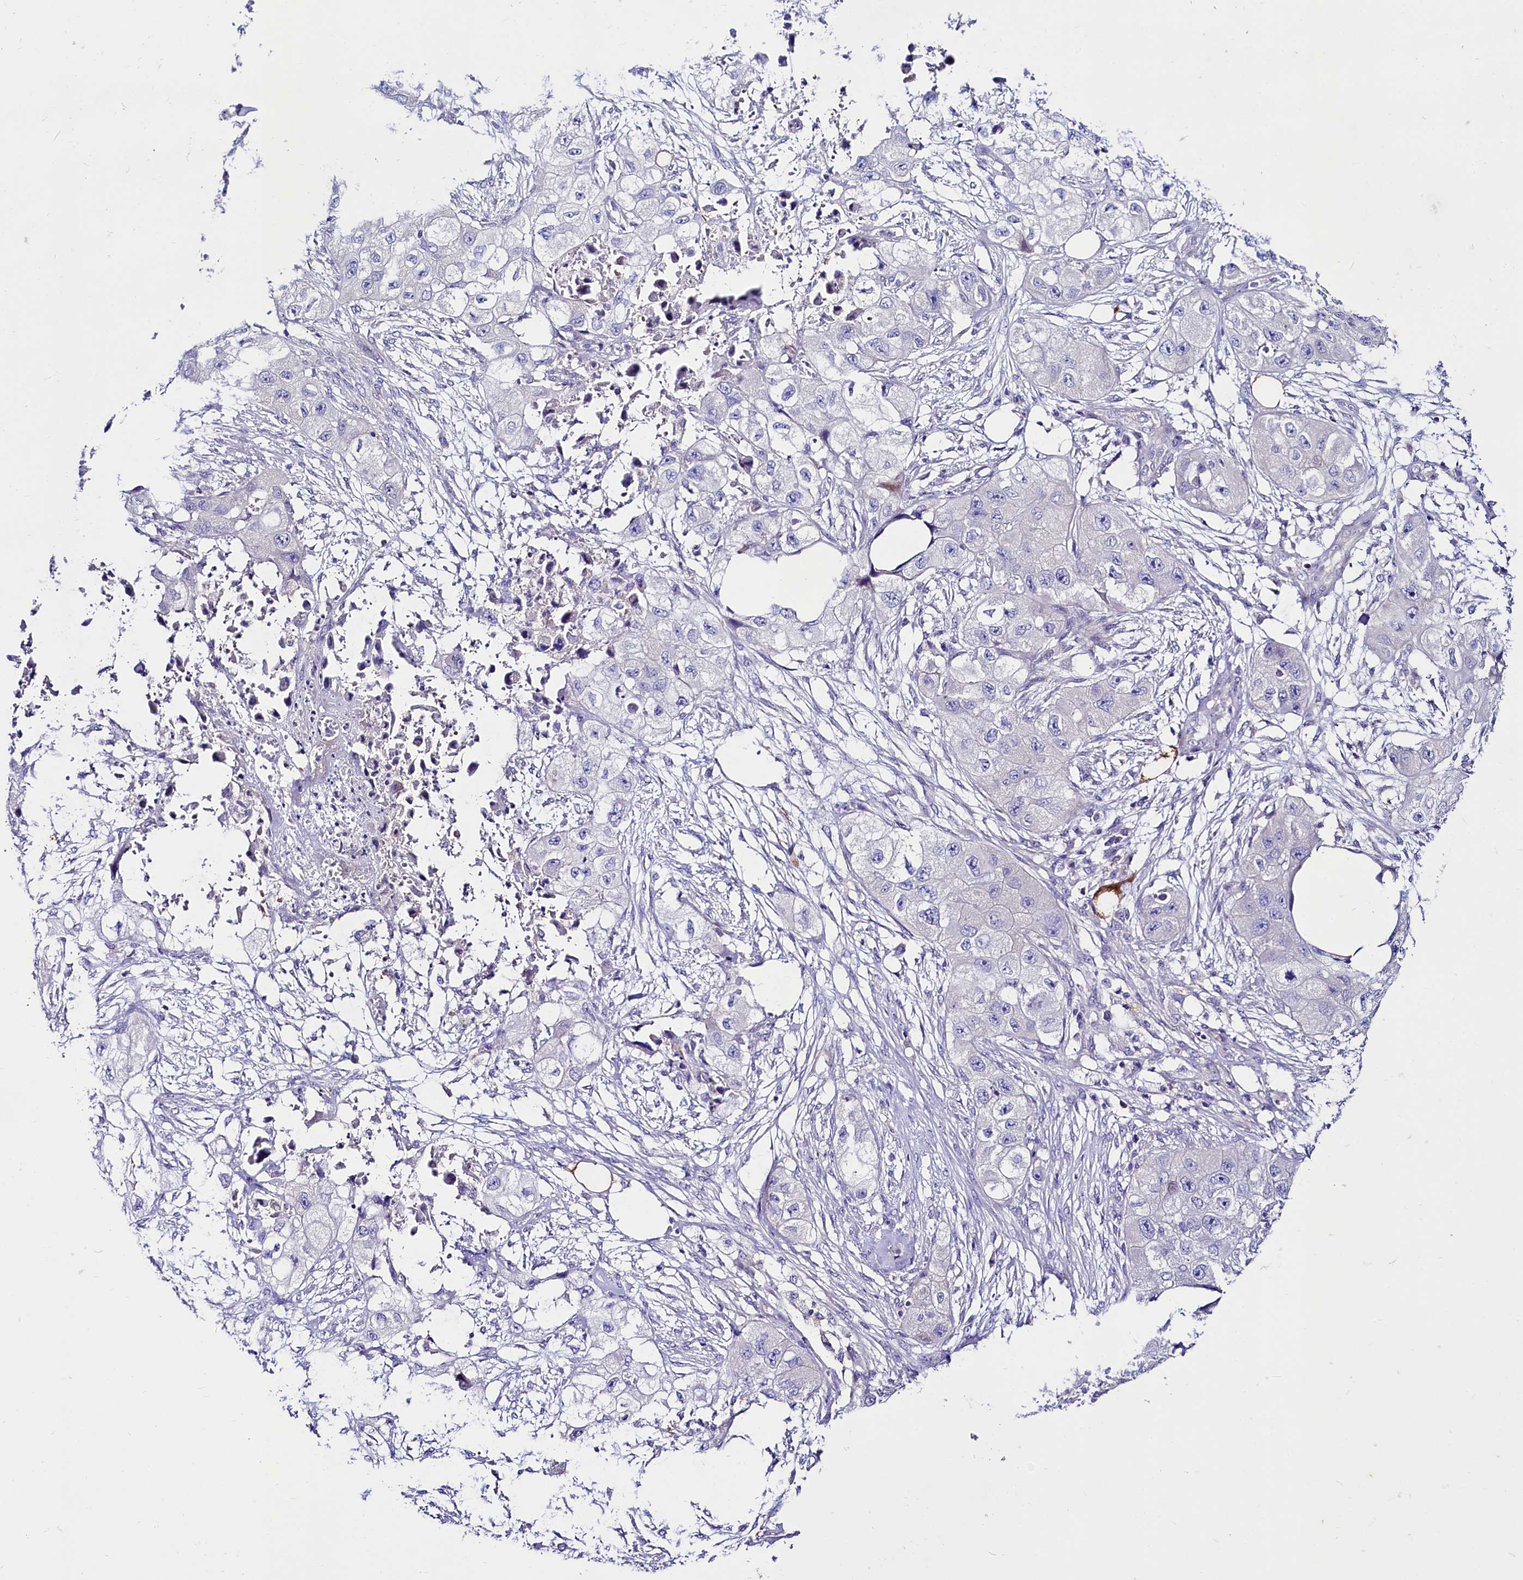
{"staining": {"intensity": "negative", "quantity": "none", "location": "none"}, "tissue": "skin cancer", "cell_type": "Tumor cells", "image_type": "cancer", "snomed": [{"axis": "morphology", "description": "Squamous cell carcinoma, NOS"}, {"axis": "topography", "description": "Skin"}, {"axis": "topography", "description": "Subcutis"}], "caption": "DAB immunohistochemical staining of skin squamous cell carcinoma demonstrates no significant expression in tumor cells.", "gene": "ABHD5", "patient": {"sex": "male", "age": 73}}